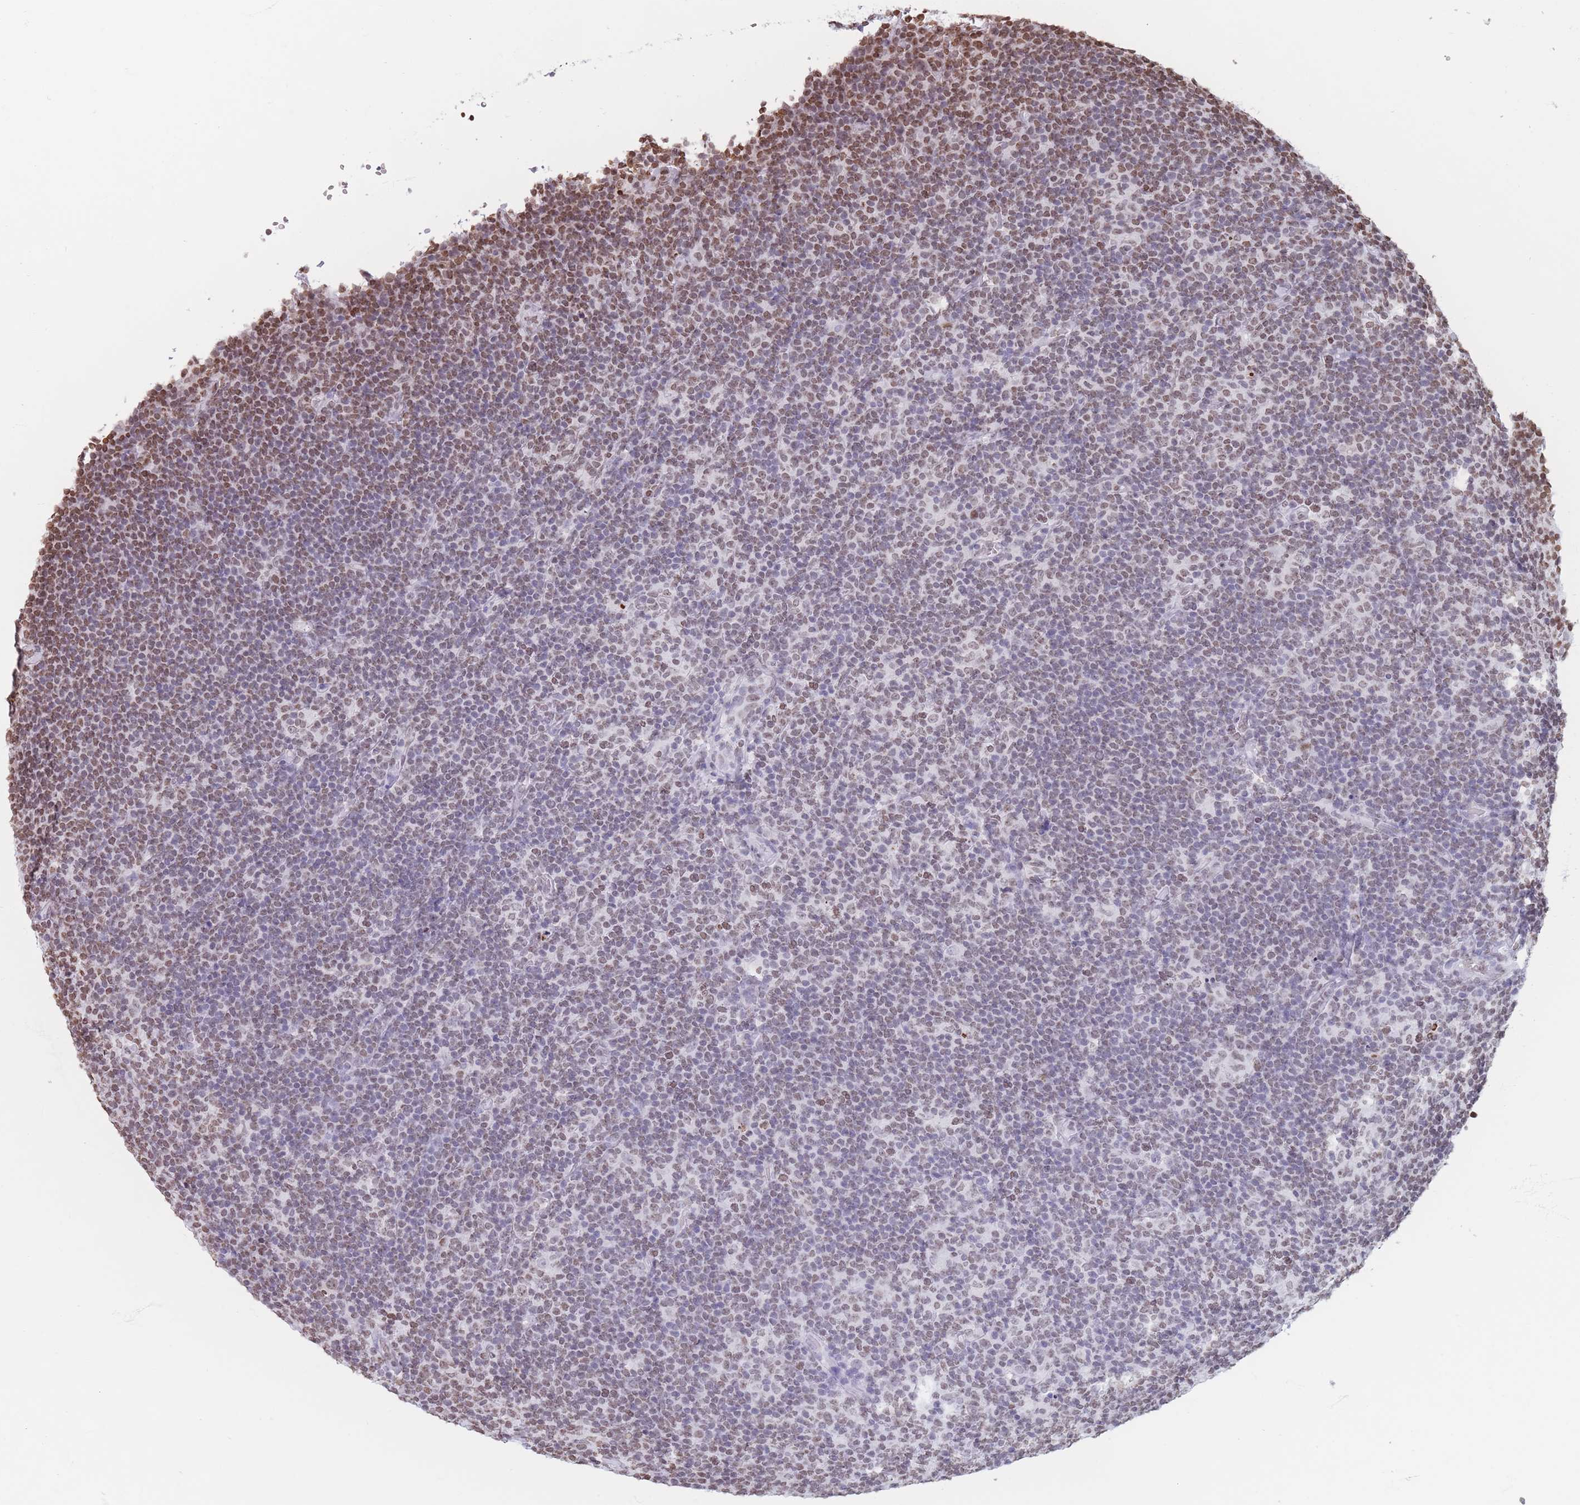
{"staining": {"intensity": "negative", "quantity": "none", "location": "none"}, "tissue": "lymphoma", "cell_type": "Tumor cells", "image_type": "cancer", "snomed": [{"axis": "morphology", "description": "Hodgkin's disease, NOS"}, {"axis": "topography", "description": "Lymph node"}], "caption": "Tumor cells show no significant positivity in lymphoma. (Stains: DAB (3,3'-diaminobenzidine) immunohistochemistry (IHC) with hematoxylin counter stain, Microscopy: brightfield microscopy at high magnification).", "gene": "RYK", "patient": {"sex": "female", "age": 57}}